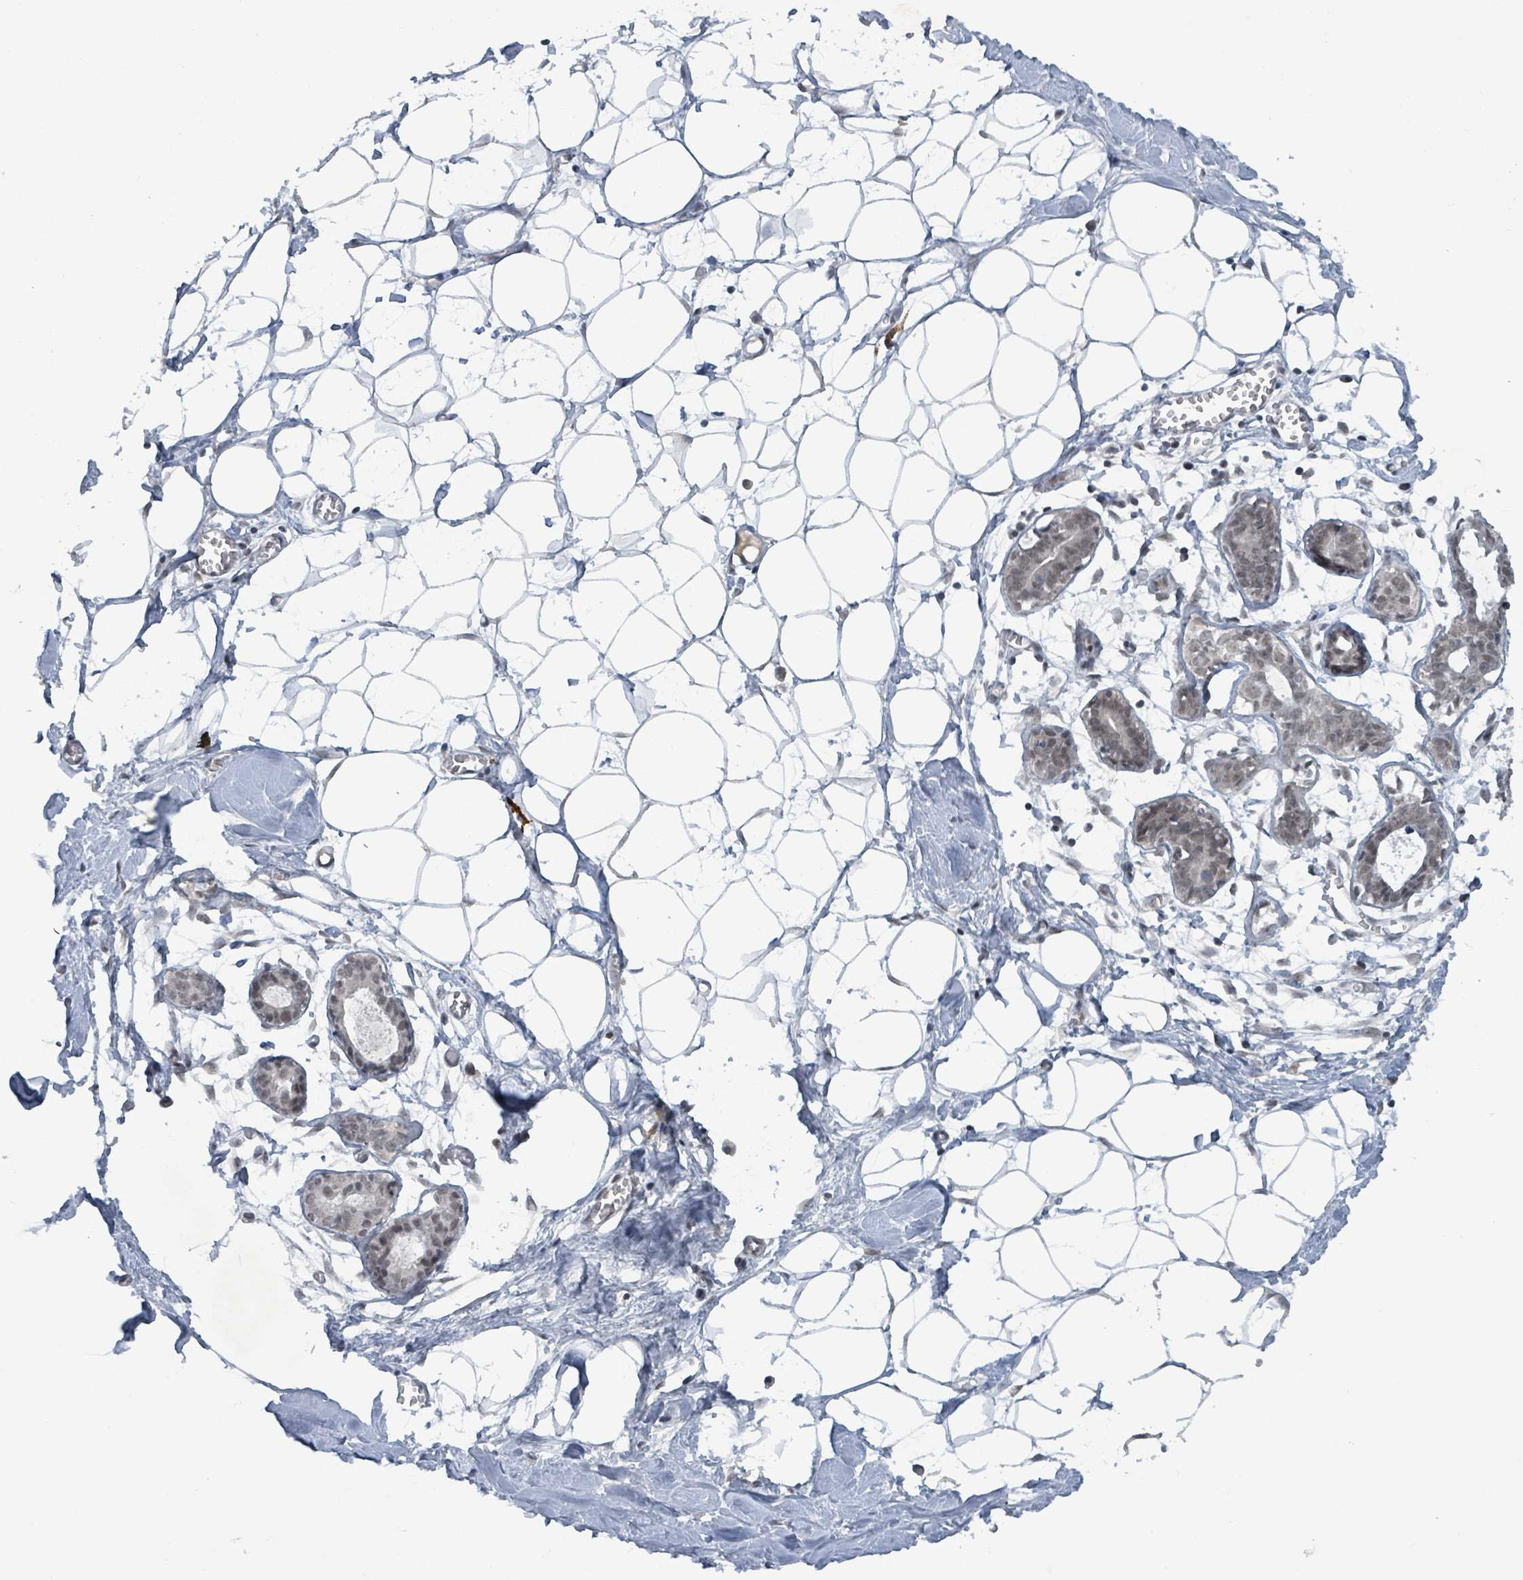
{"staining": {"intensity": "negative", "quantity": "none", "location": "none"}, "tissue": "breast", "cell_type": "Adipocytes", "image_type": "normal", "snomed": [{"axis": "morphology", "description": "Normal tissue, NOS"}, {"axis": "topography", "description": "Breast"}], "caption": "A micrograph of human breast is negative for staining in adipocytes.", "gene": "BANP", "patient": {"sex": "female", "age": 27}}